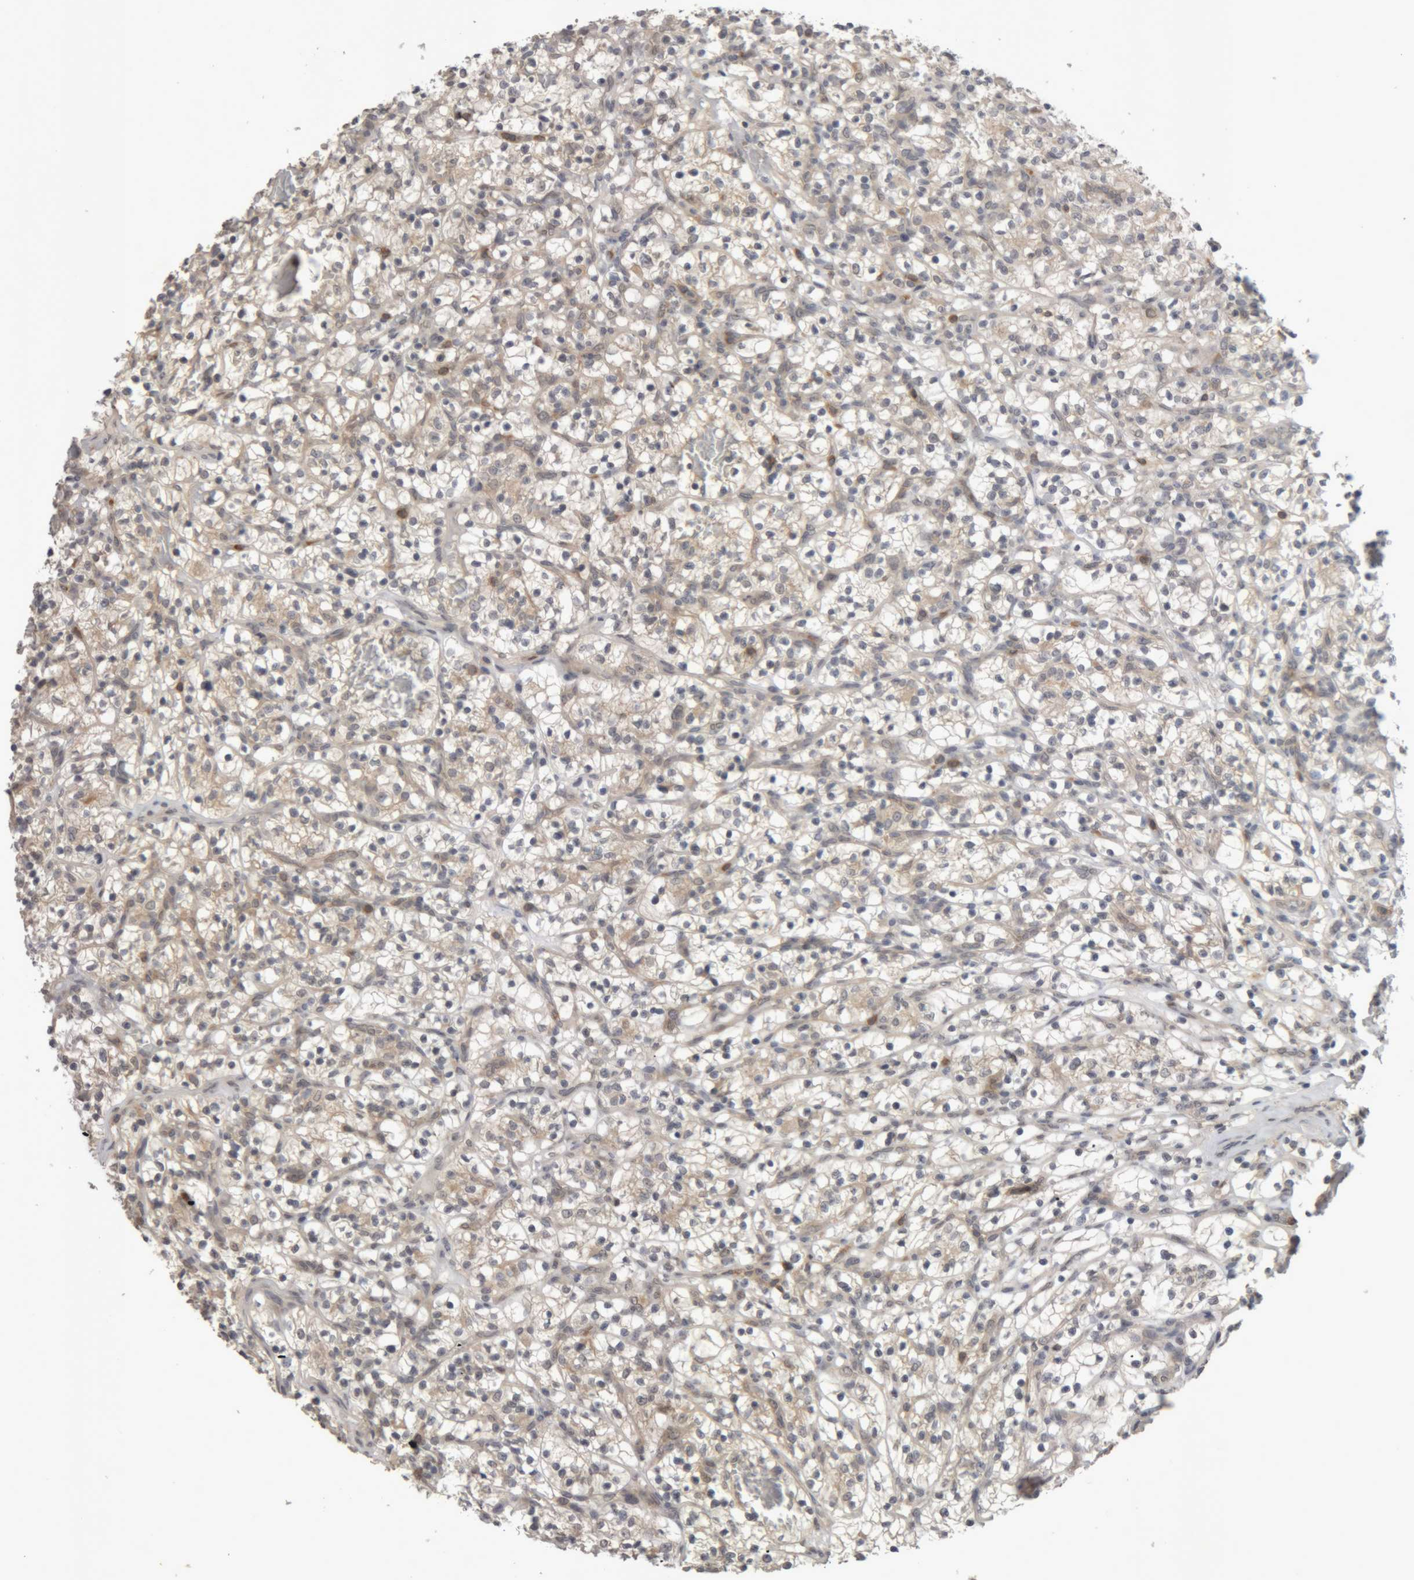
{"staining": {"intensity": "weak", "quantity": ">75%", "location": "cytoplasmic/membranous"}, "tissue": "renal cancer", "cell_type": "Tumor cells", "image_type": "cancer", "snomed": [{"axis": "morphology", "description": "Adenocarcinoma, NOS"}, {"axis": "topography", "description": "Kidney"}], "caption": "Renal cancer tissue reveals weak cytoplasmic/membranous positivity in approximately >75% of tumor cells", "gene": "NFATC2", "patient": {"sex": "female", "age": 57}}